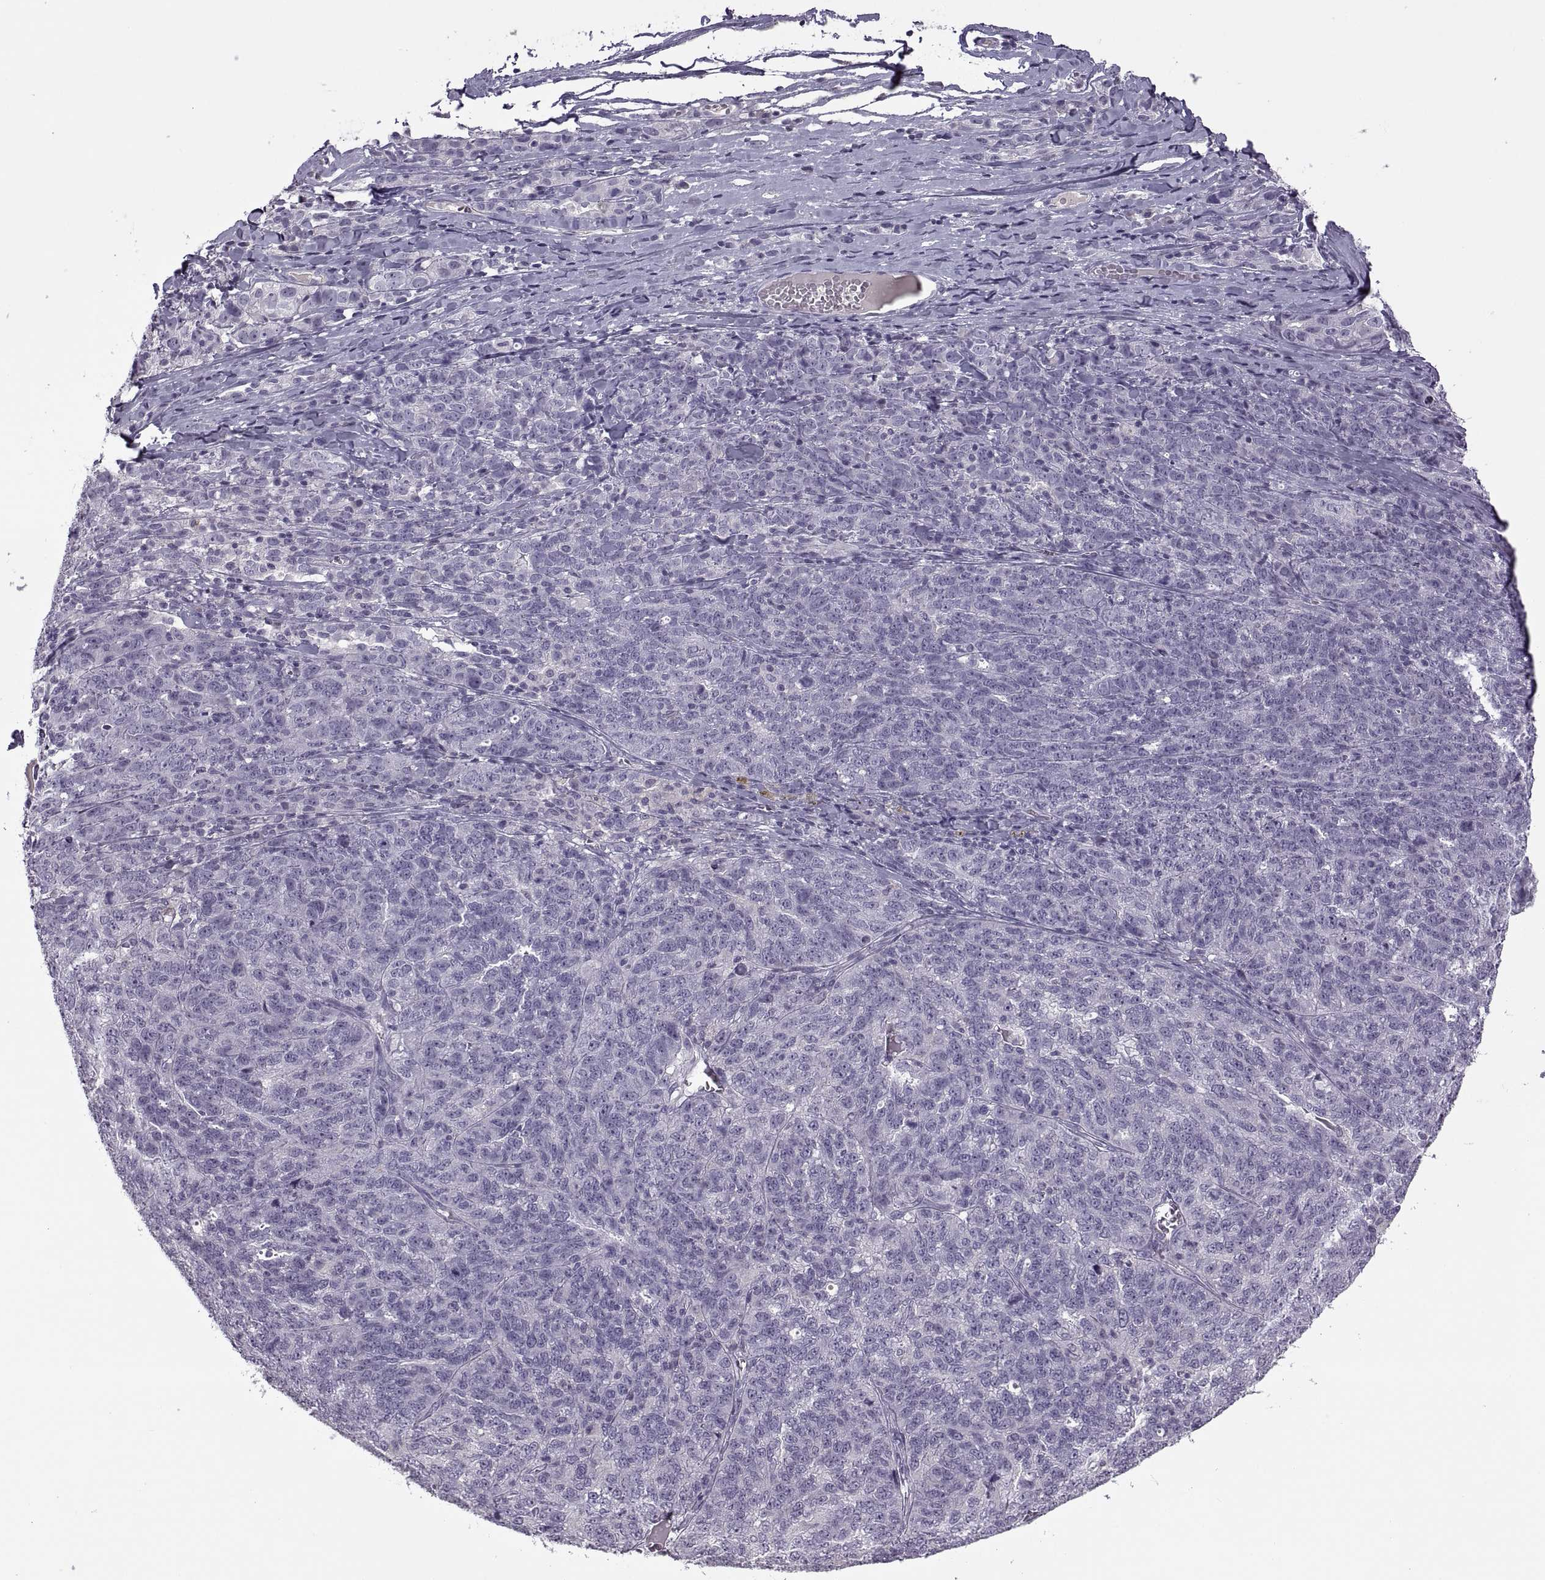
{"staining": {"intensity": "negative", "quantity": "none", "location": "none"}, "tissue": "ovarian cancer", "cell_type": "Tumor cells", "image_type": "cancer", "snomed": [{"axis": "morphology", "description": "Cystadenocarcinoma, serous, NOS"}, {"axis": "topography", "description": "Ovary"}], "caption": "The immunohistochemistry (IHC) image has no significant staining in tumor cells of ovarian serous cystadenocarcinoma tissue. (Immunohistochemistry, brightfield microscopy, high magnification).", "gene": "RSPH6A", "patient": {"sex": "female", "age": 71}}